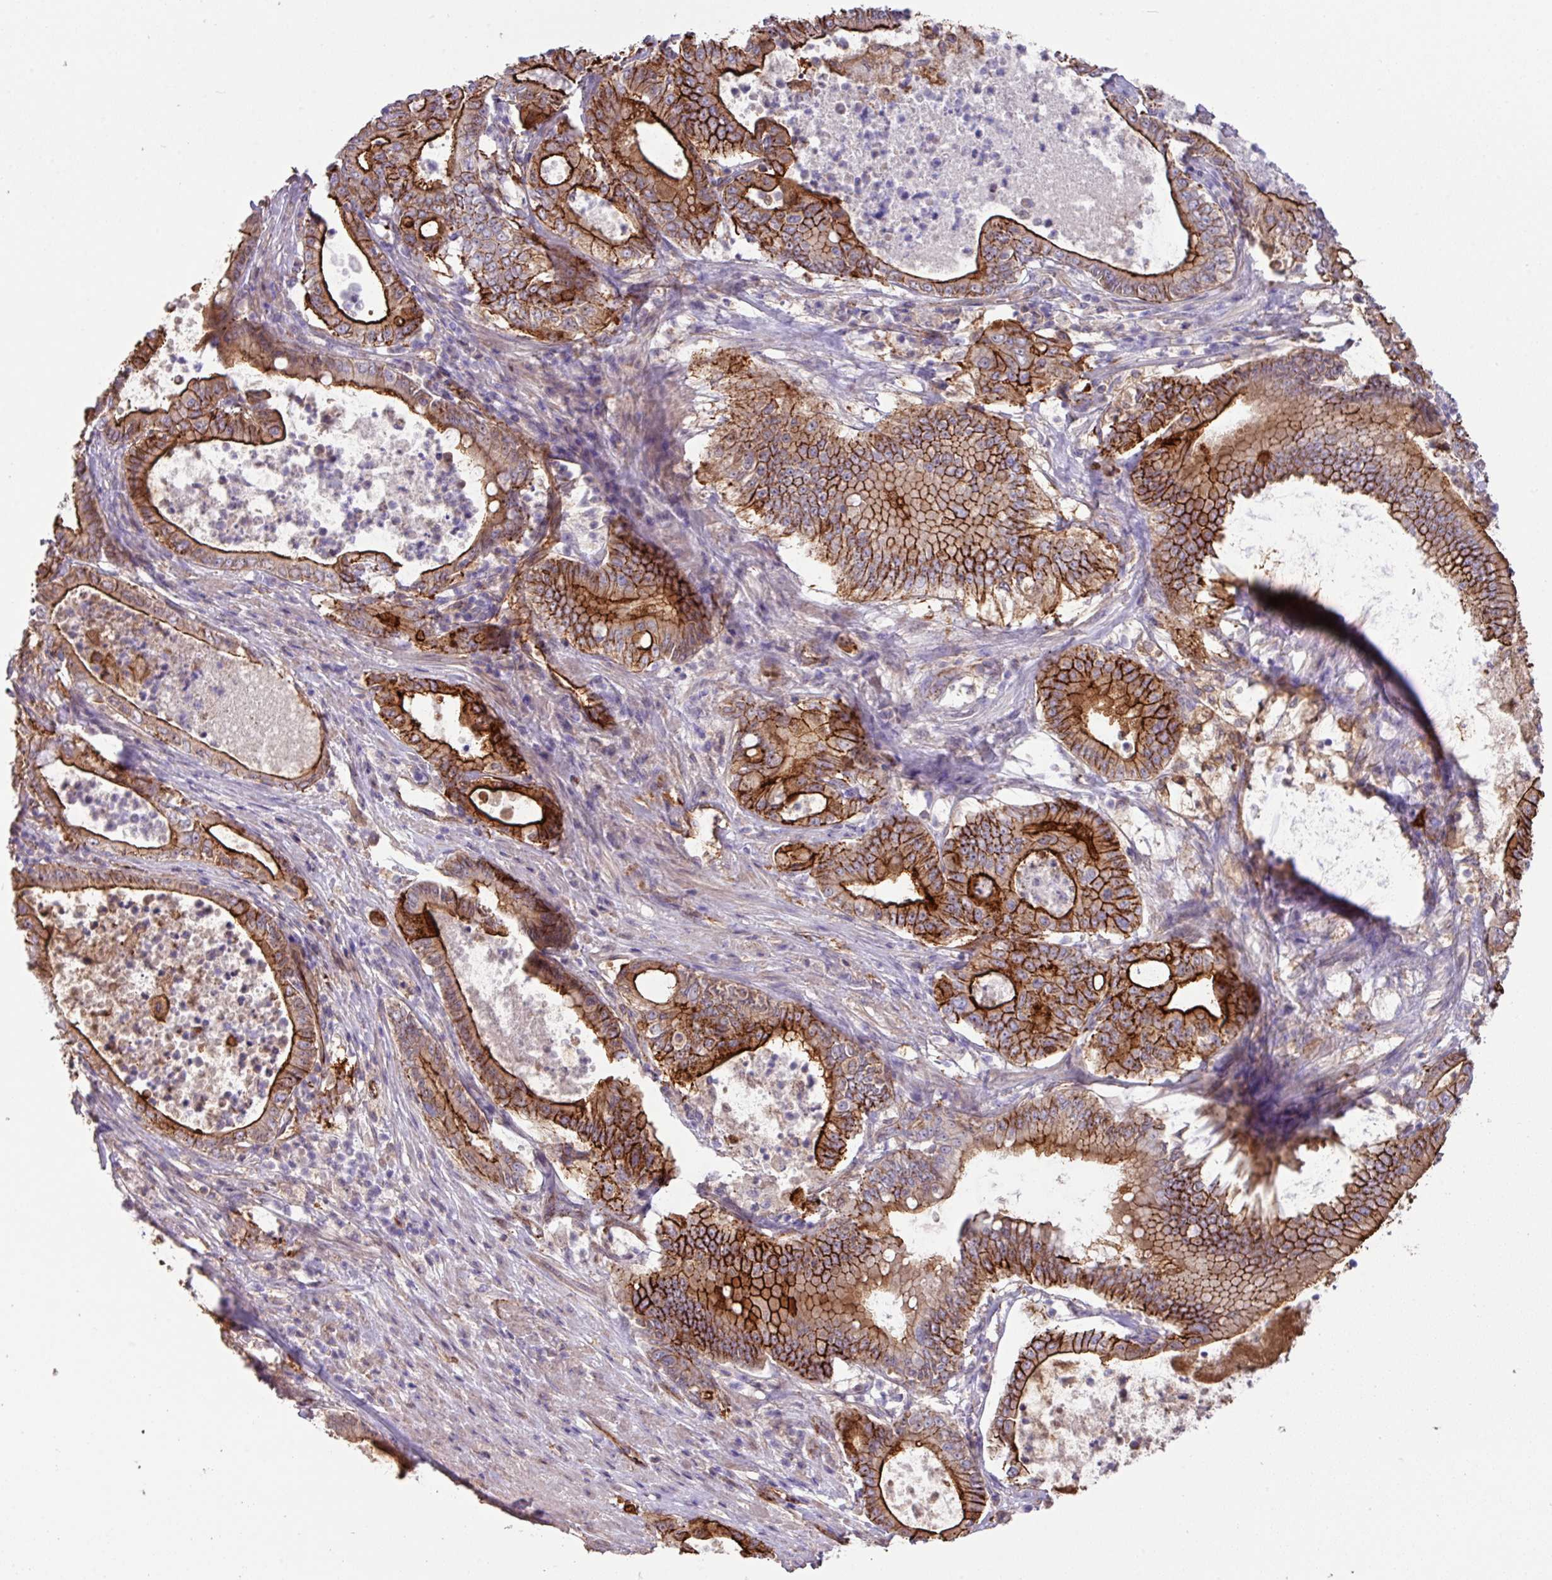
{"staining": {"intensity": "strong", "quantity": ">75%", "location": "cytoplasmic/membranous"}, "tissue": "pancreatic cancer", "cell_type": "Tumor cells", "image_type": "cancer", "snomed": [{"axis": "morphology", "description": "Adenocarcinoma, NOS"}, {"axis": "topography", "description": "Pancreas"}], "caption": "Immunohistochemistry (IHC) histopathology image of neoplastic tissue: pancreatic cancer (adenocarcinoma) stained using IHC shows high levels of strong protein expression localized specifically in the cytoplasmic/membranous of tumor cells, appearing as a cytoplasmic/membranous brown color.", "gene": "LRRC53", "patient": {"sex": "male", "age": 71}}